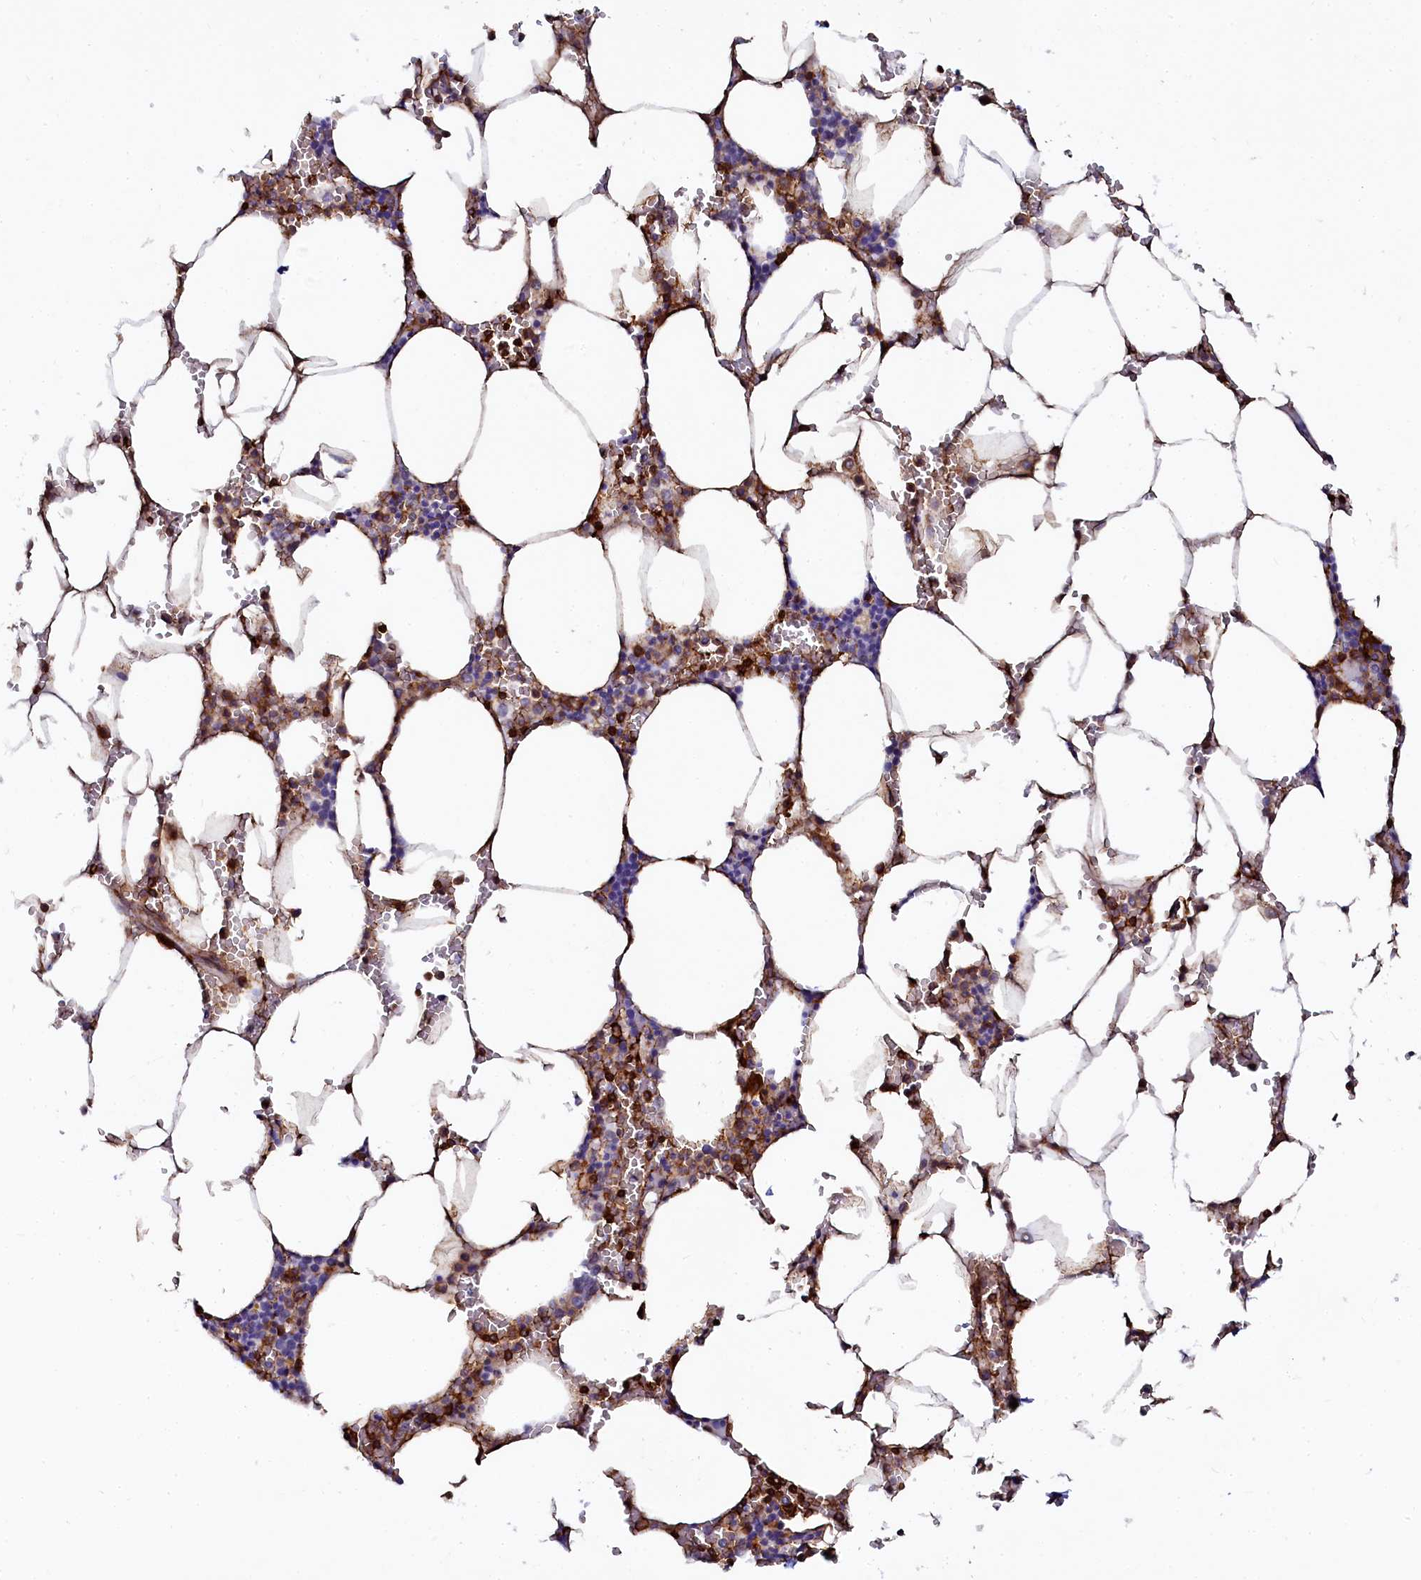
{"staining": {"intensity": "strong", "quantity": "<25%", "location": "cytoplasmic/membranous"}, "tissue": "bone marrow", "cell_type": "Hematopoietic cells", "image_type": "normal", "snomed": [{"axis": "morphology", "description": "Normal tissue, NOS"}, {"axis": "topography", "description": "Bone marrow"}], "caption": "Hematopoietic cells demonstrate medium levels of strong cytoplasmic/membranous positivity in about <25% of cells in normal human bone marrow. Using DAB (brown) and hematoxylin (blue) stains, captured at high magnification using brightfield microscopy.", "gene": "AAAS", "patient": {"sex": "male", "age": 70}}